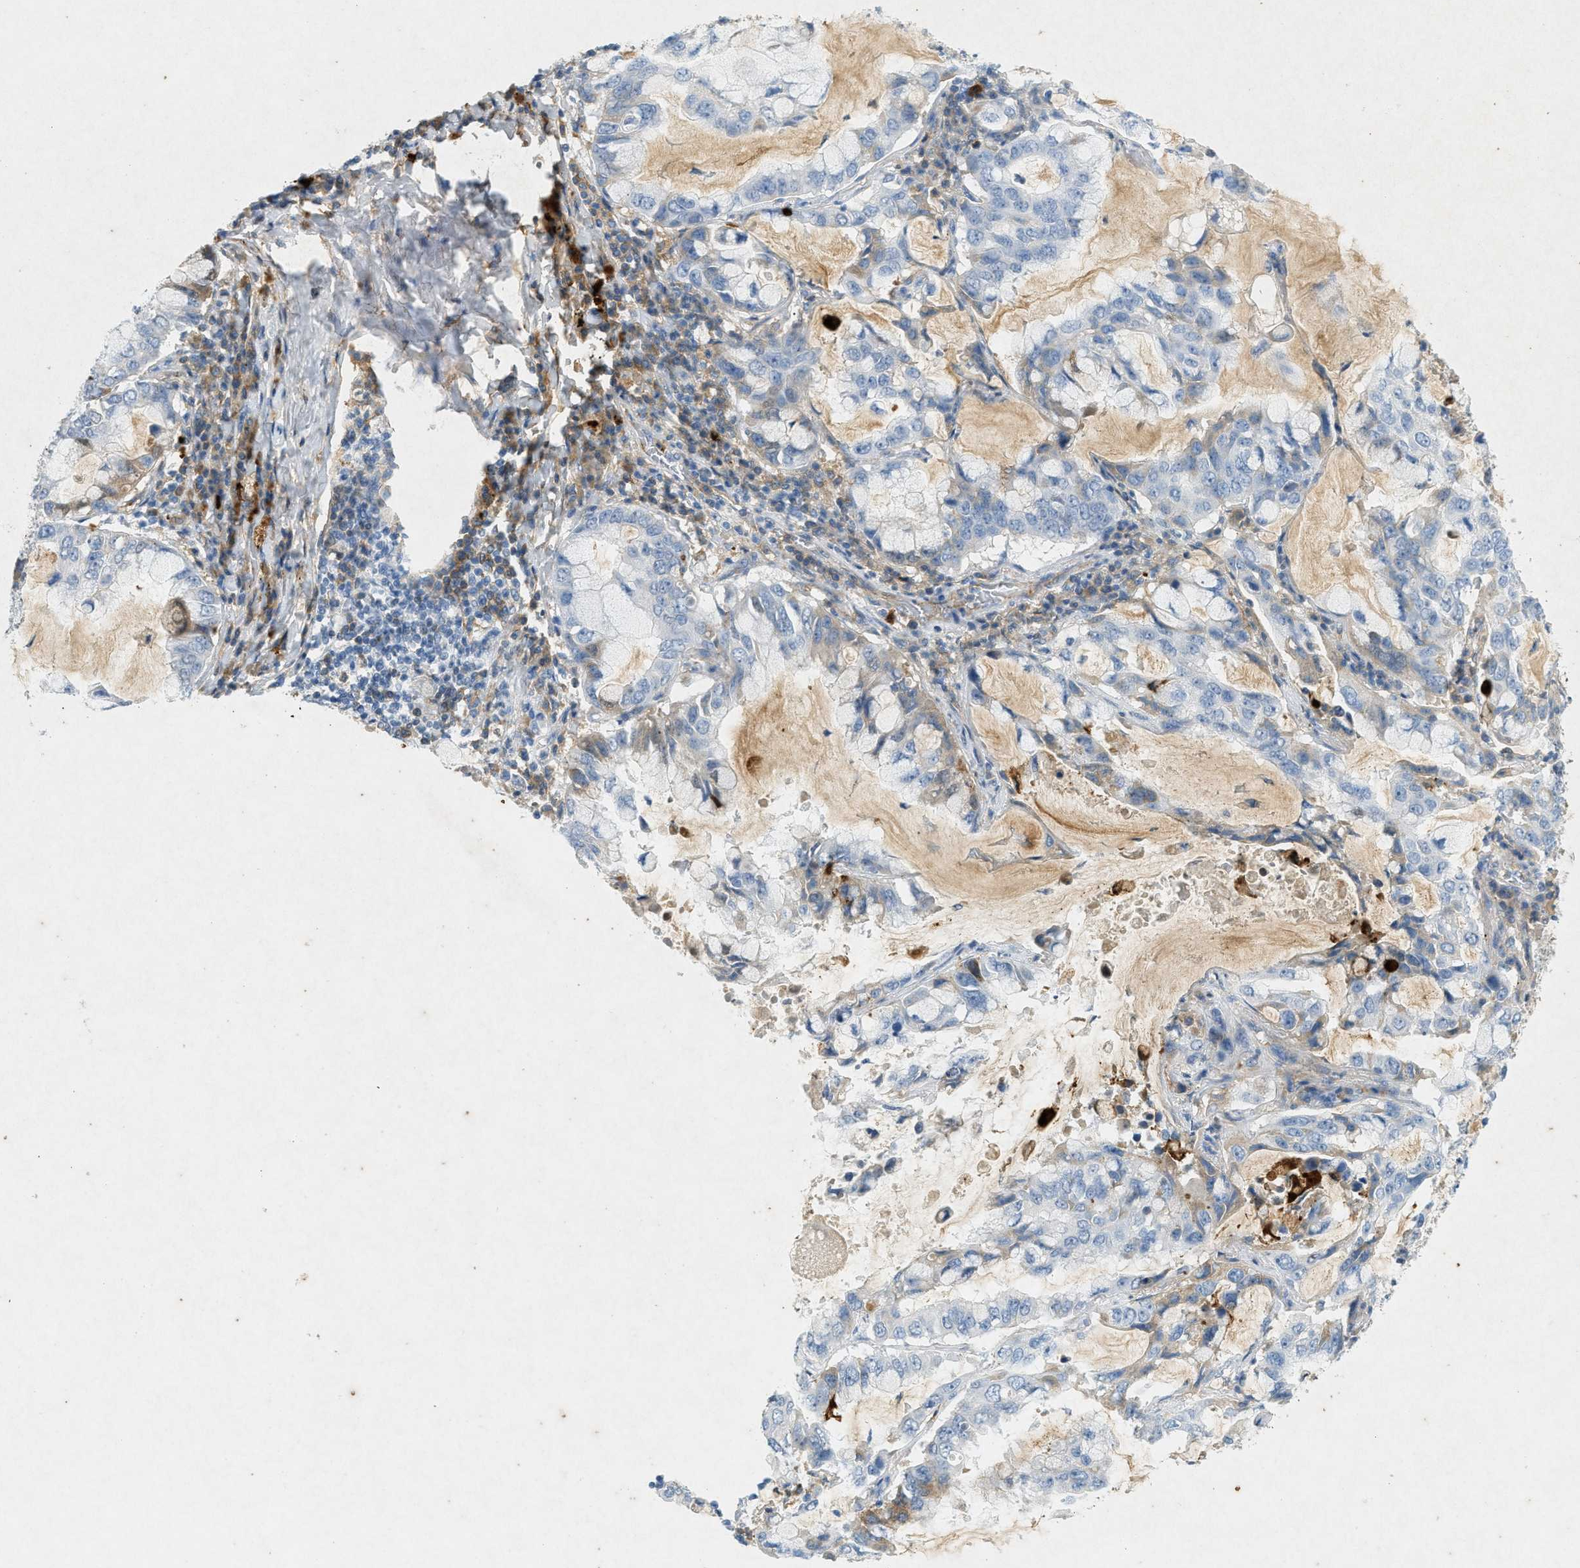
{"staining": {"intensity": "weak", "quantity": "25%-75%", "location": "cytoplasmic/membranous"}, "tissue": "lung cancer", "cell_type": "Tumor cells", "image_type": "cancer", "snomed": [{"axis": "morphology", "description": "Adenocarcinoma, NOS"}, {"axis": "topography", "description": "Lung"}], "caption": "Immunohistochemistry (IHC) image of adenocarcinoma (lung) stained for a protein (brown), which exhibits low levels of weak cytoplasmic/membranous staining in about 25%-75% of tumor cells.", "gene": "F2", "patient": {"sex": "male", "age": 64}}